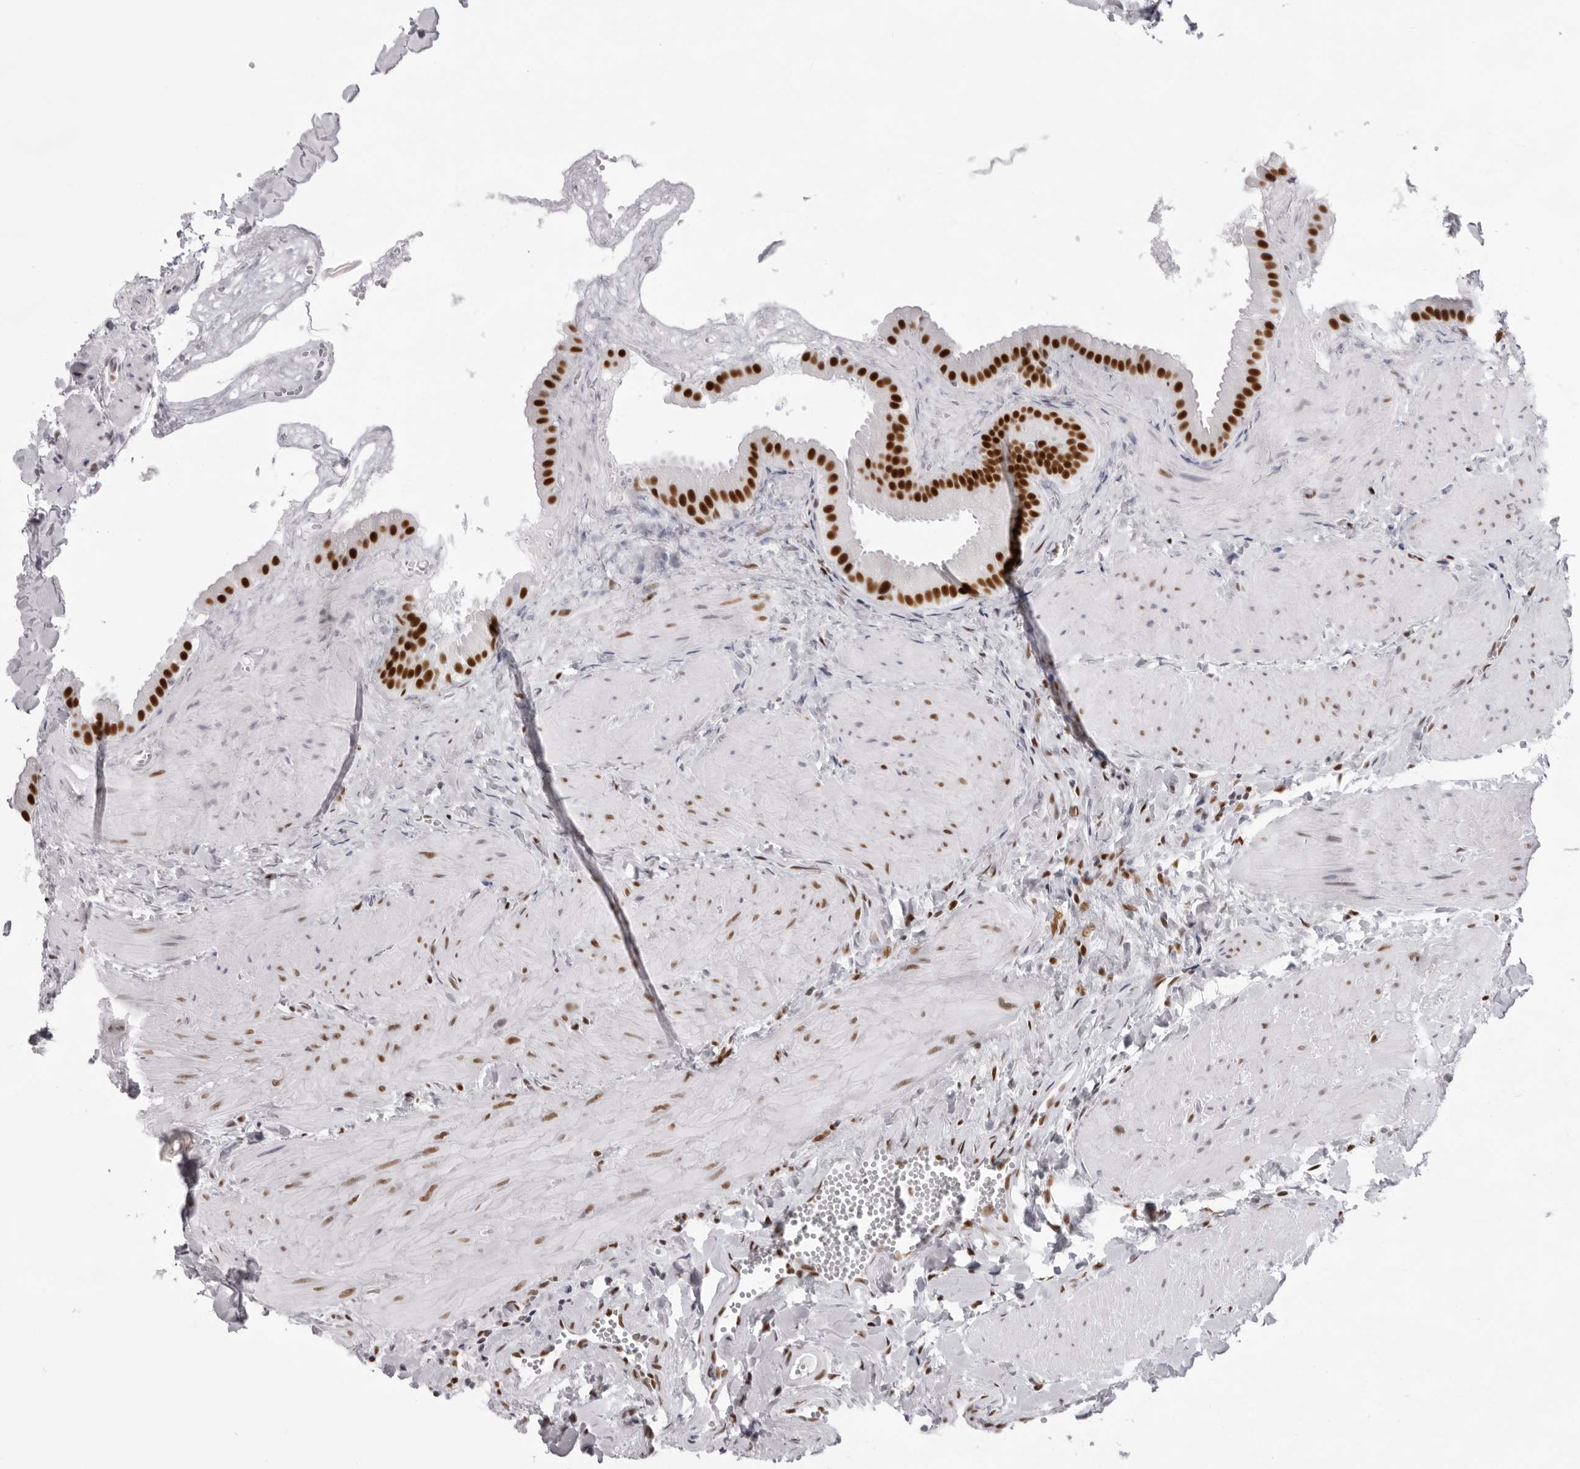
{"staining": {"intensity": "strong", "quantity": ">75%", "location": "nuclear"}, "tissue": "gallbladder", "cell_type": "Glandular cells", "image_type": "normal", "snomed": [{"axis": "morphology", "description": "Normal tissue, NOS"}, {"axis": "topography", "description": "Gallbladder"}], "caption": "Unremarkable gallbladder was stained to show a protein in brown. There is high levels of strong nuclear positivity in approximately >75% of glandular cells. Immunohistochemistry (ihc) stains the protein of interest in brown and the nuclei are stained blue.", "gene": "IRF2BP2", "patient": {"sex": "male", "age": 55}}